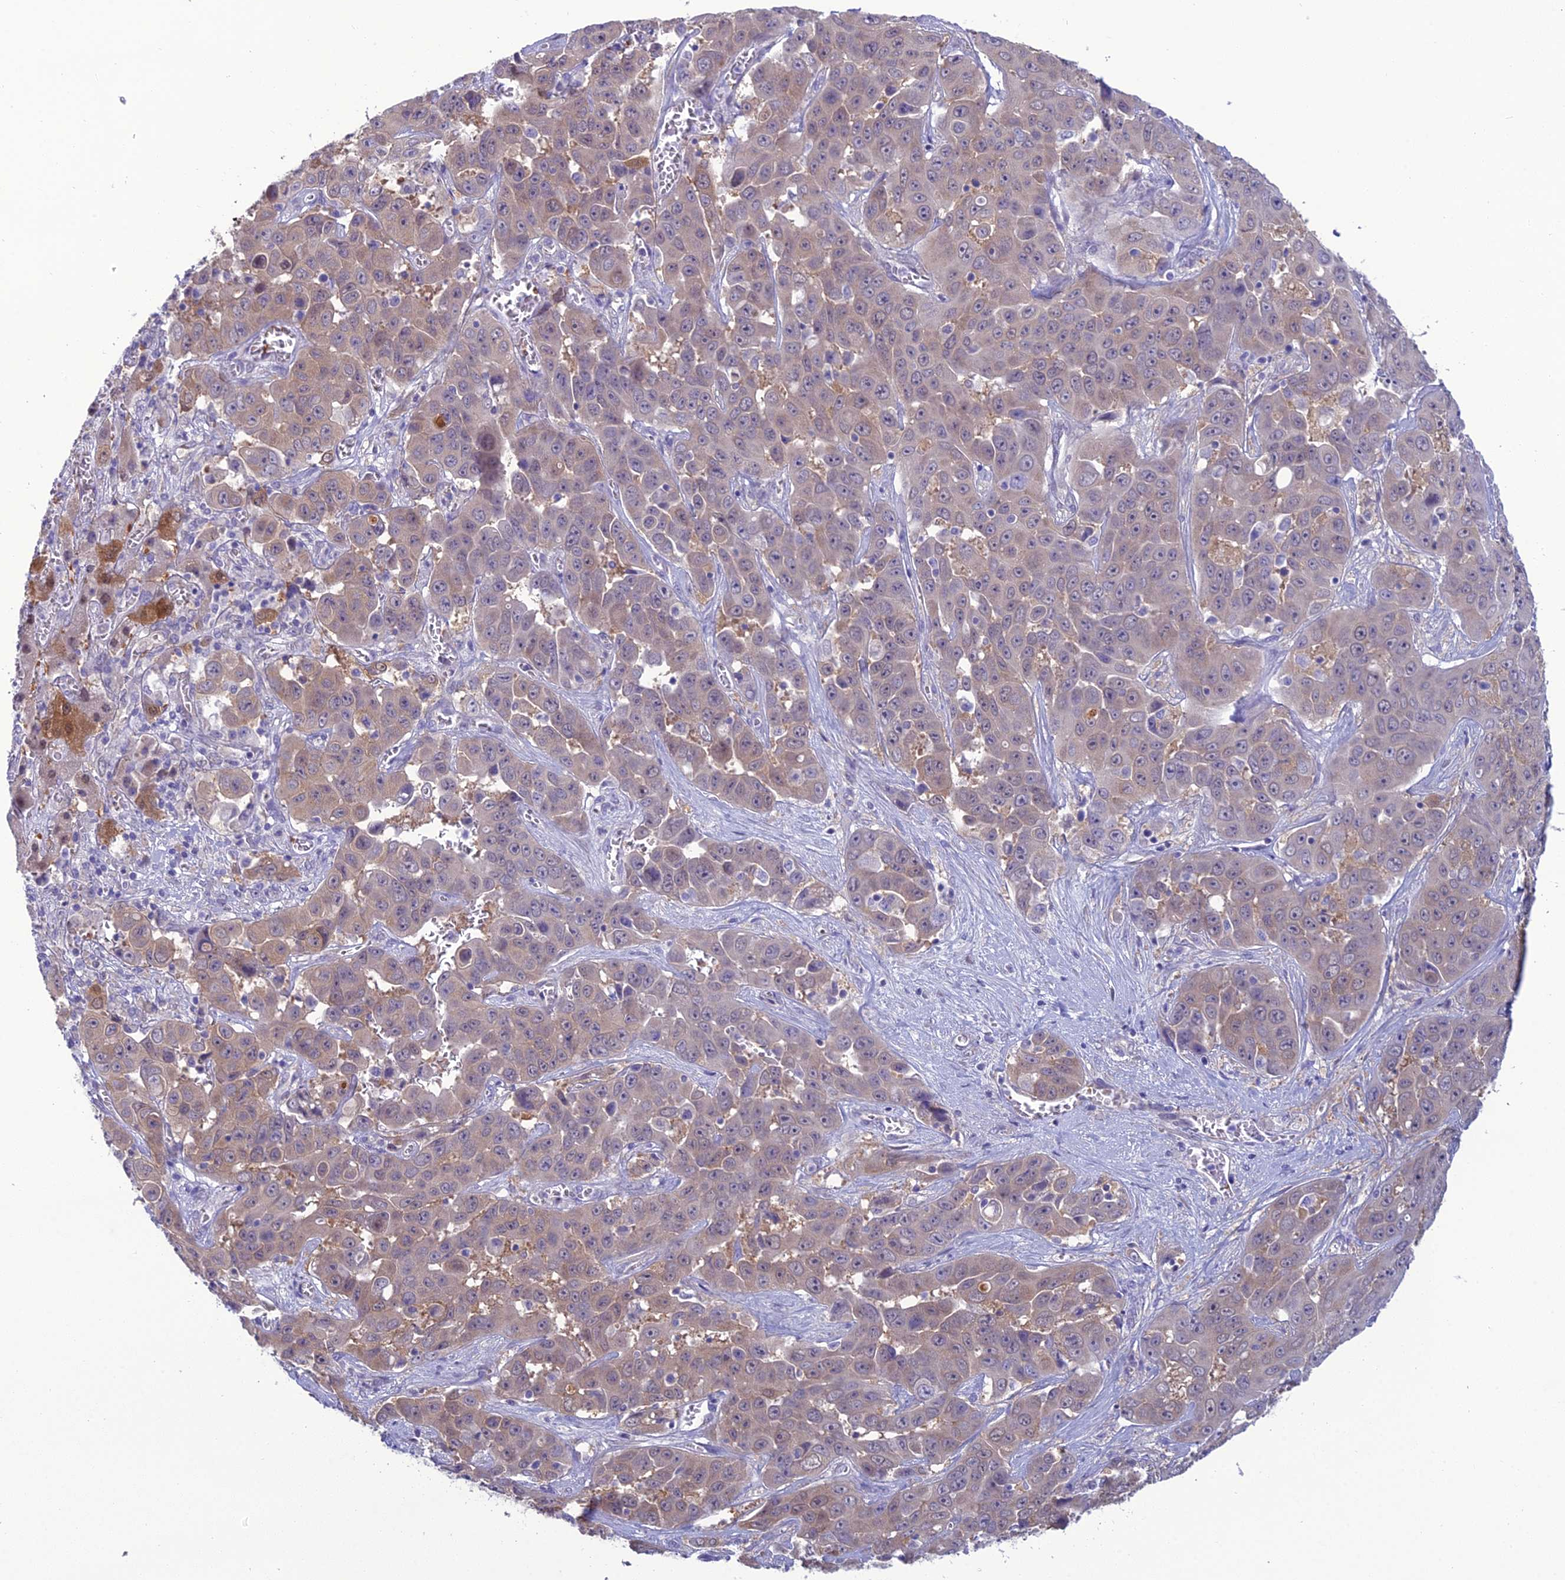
{"staining": {"intensity": "weak", "quantity": "<25%", "location": "cytoplasmic/membranous"}, "tissue": "liver cancer", "cell_type": "Tumor cells", "image_type": "cancer", "snomed": [{"axis": "morphology", "description": "Cholangiocarcinoma"}, {"axis": "topography", "description": "Liver"}], "caption": "A micrograph of human liver cholangiocarcinoma is negative for staining in tumor cells. (DAB immunohistochemistry visualized using brightfield microscopy, high magnification).", "gene": "GNPNAT1", "patient": {"sex": "female", "age": 52}}